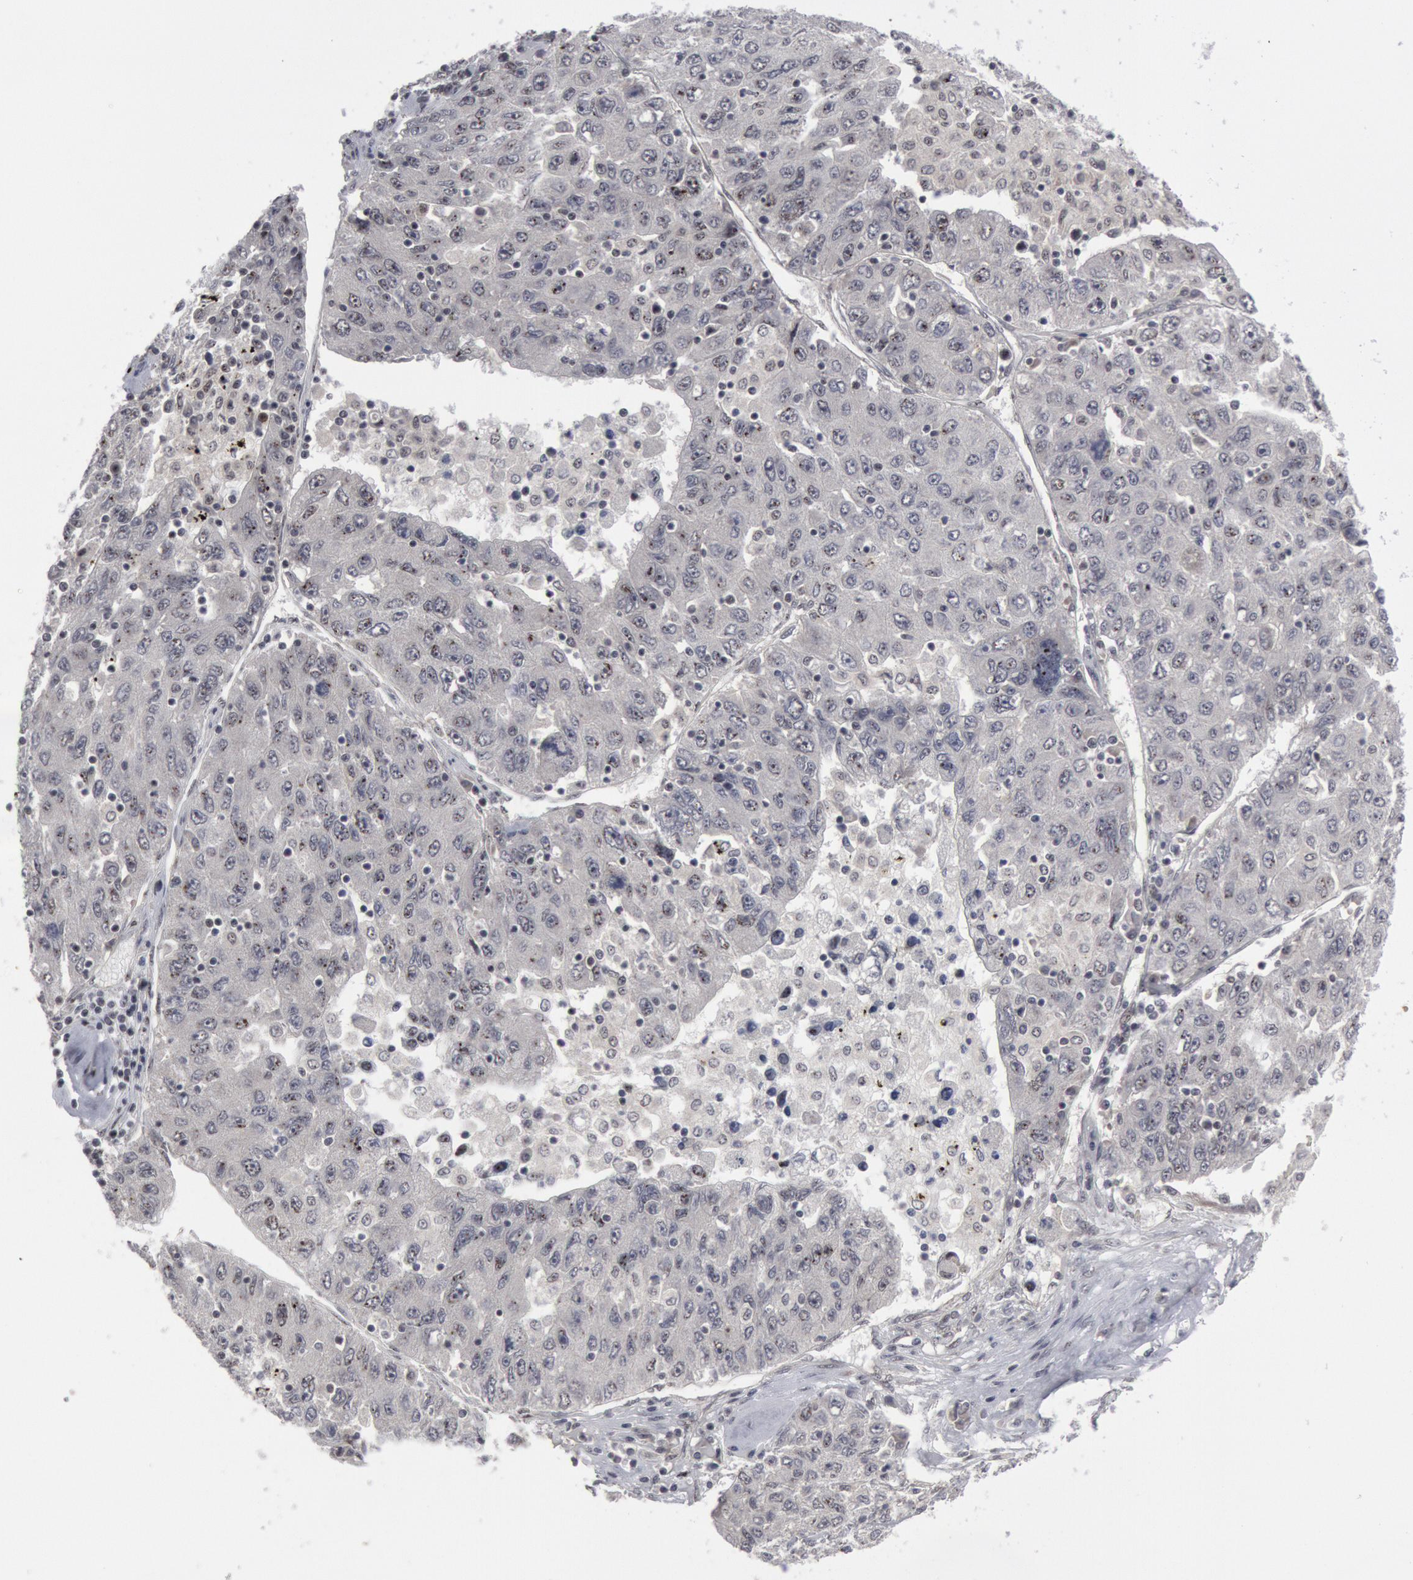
{"staining": {"intensity": "negative", "quantity": "none", "location": "none"}, "tissue": "liver cancer", "cell_type": "Tumor cells", "image_type": "cancer", "snomed": [{"axis": "morphology", "description": "Carcinoma, Hepatocellular, NOS"}, {"axis": "topography", "description": "Liver"}], "caption": "Hepatocellular carcinoma (liver) was stained to show a protein in brown. There is no significant positivity in tumor cells.", "gene": "FOXO1", "patient": {"sex": "male", "age": 49}}